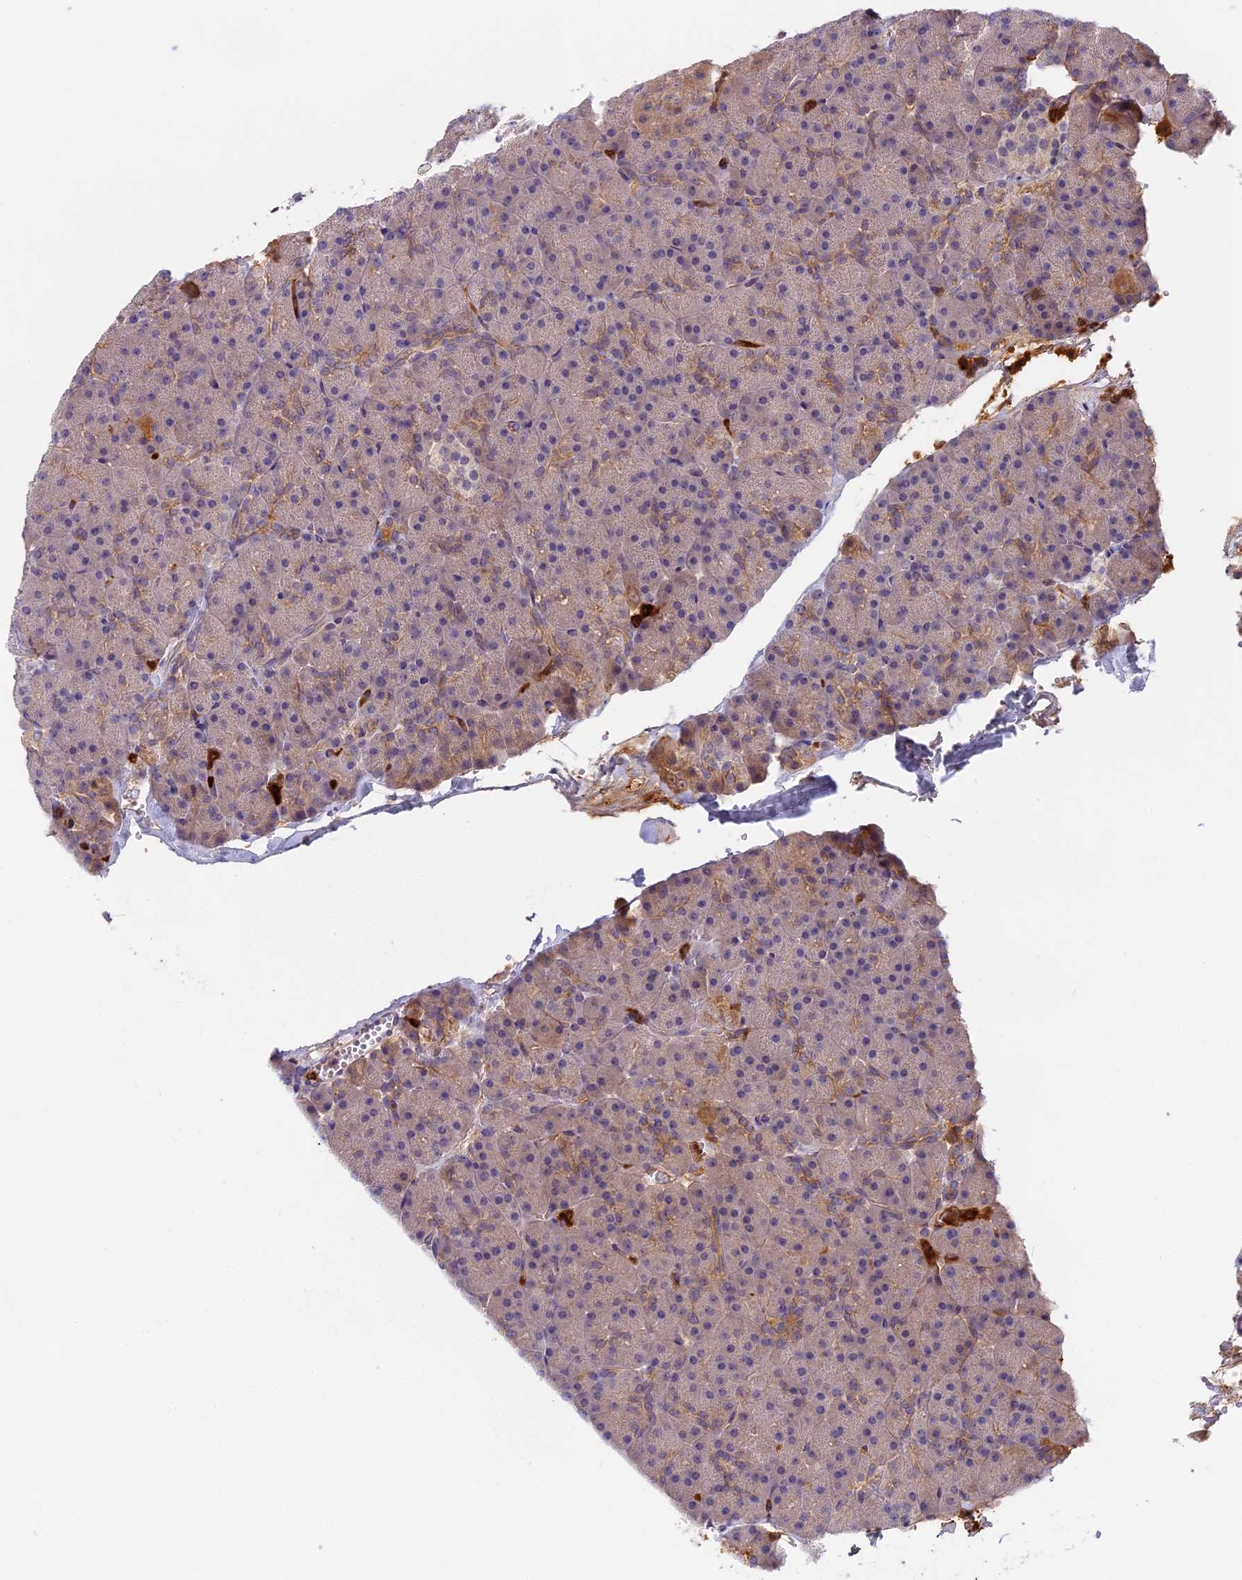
{"staining": {"intensity": "weak", "quantity": "25%-75%", "location": "cytoplasmic/membranous"}, "tissue": "pancreas", "cell_type": "Exocrine glandular cells", "image_type": "normal", "snomed": [{"axis": "morphology", "description": "Normal tissue, NOS"}, {"axis": "topography", "description": "Pancreas"}], "caption": "An image showing weak cytoplasmic/membranous expression in about 25%-75% of exocrine glandular cells in normal pancreas, as visualized by brown immunohistochemical staining.", "gene": "ADGRD1", "patient": {"sex": "male", "age": 36}}